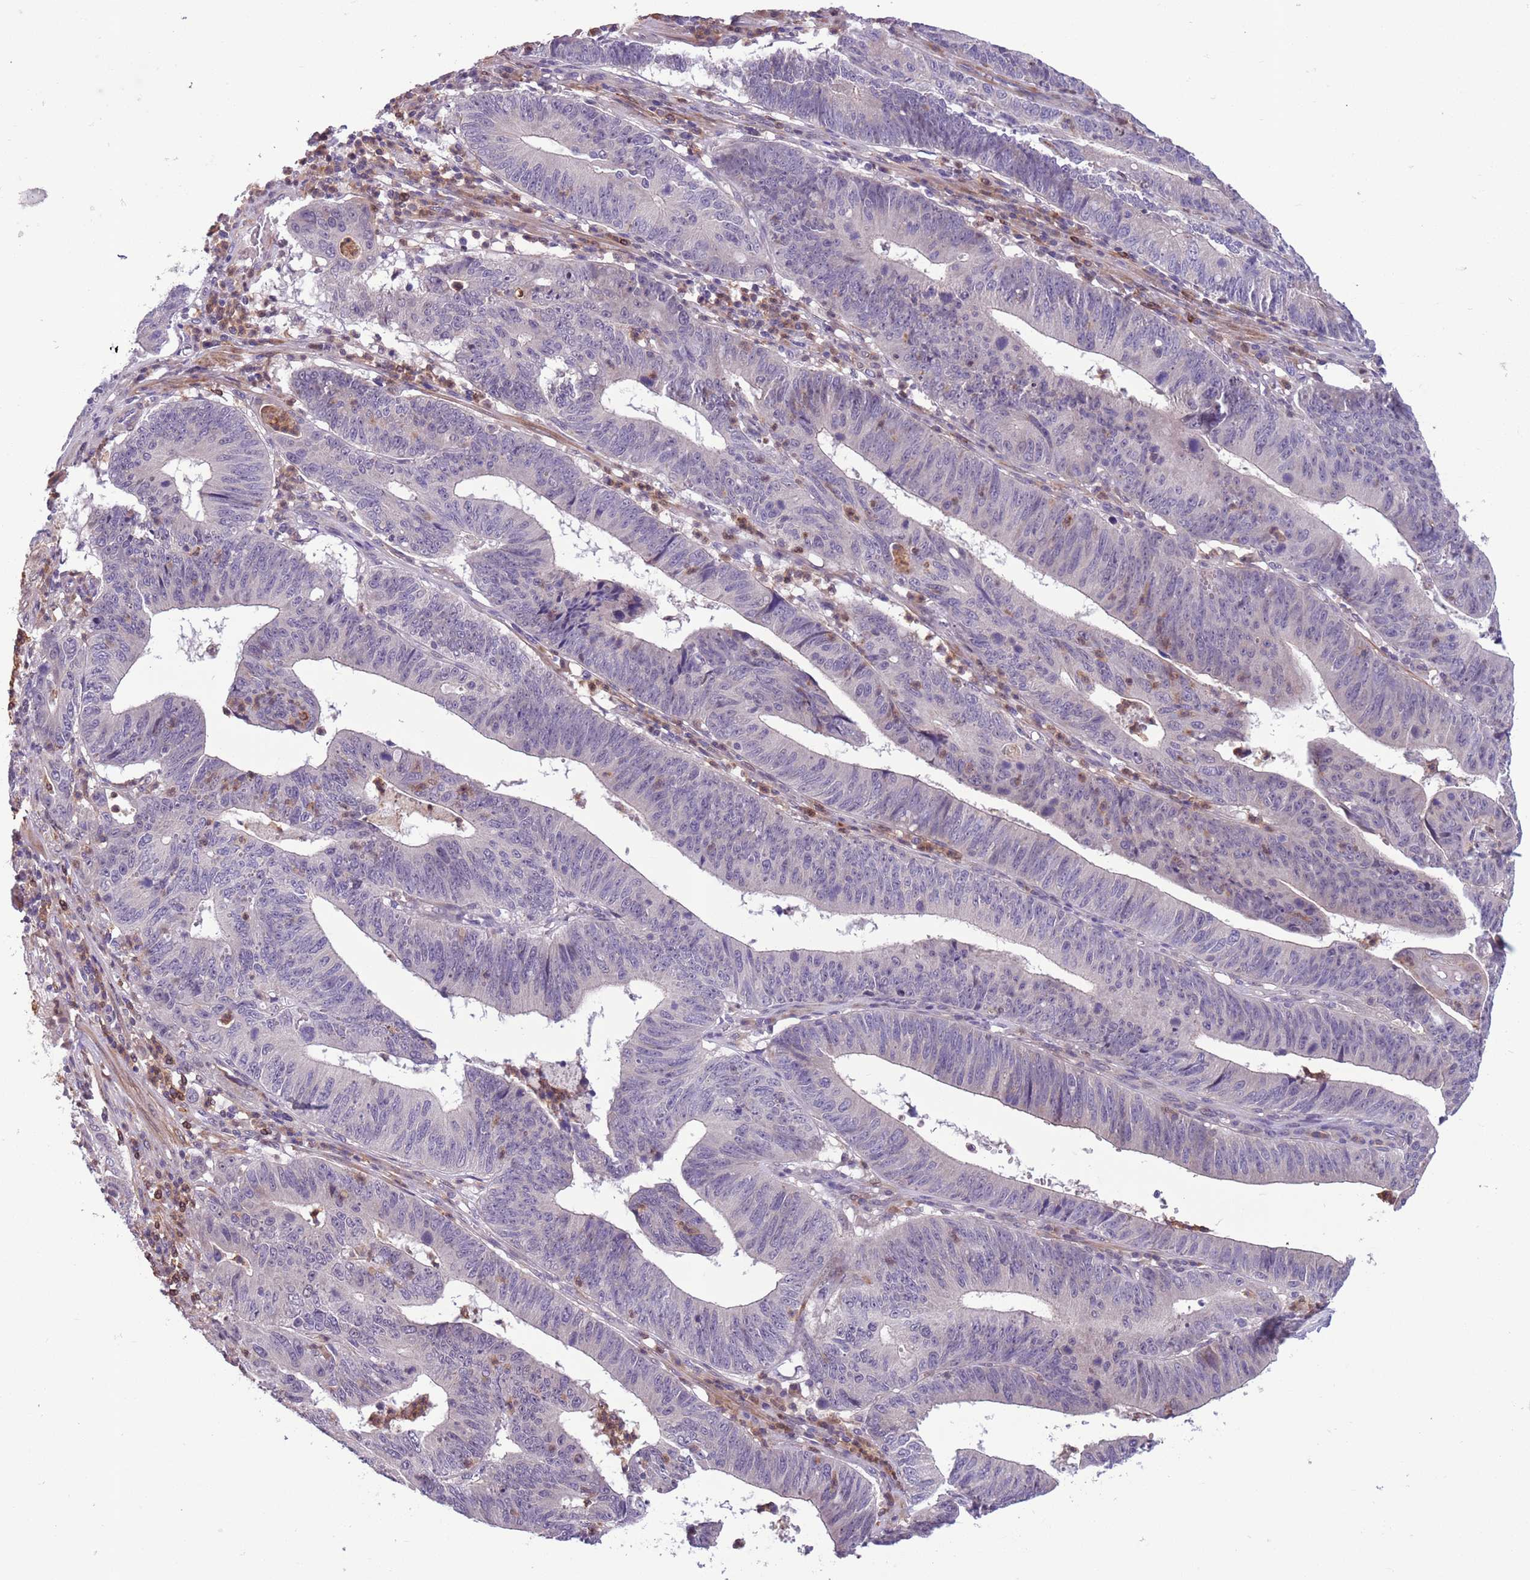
{"staining": {"intensity": "negative", "quantity": "none", "location": "none"}, "tissue": "stomach cancer", "cell_type": "Tumor cells", "image_type": "cancer", "snomed": [{"axis": "morphology", "description": "Adenocarcinoma, NOS"}, {"axis": "topography", "description": "Stomach"}], "caption": "Human stomach cancer stained for a protein using immunohistochemistry displays no expression in tumor cells.", "gene": "JAML", "patient": {"sex": "male", "age": 59}}